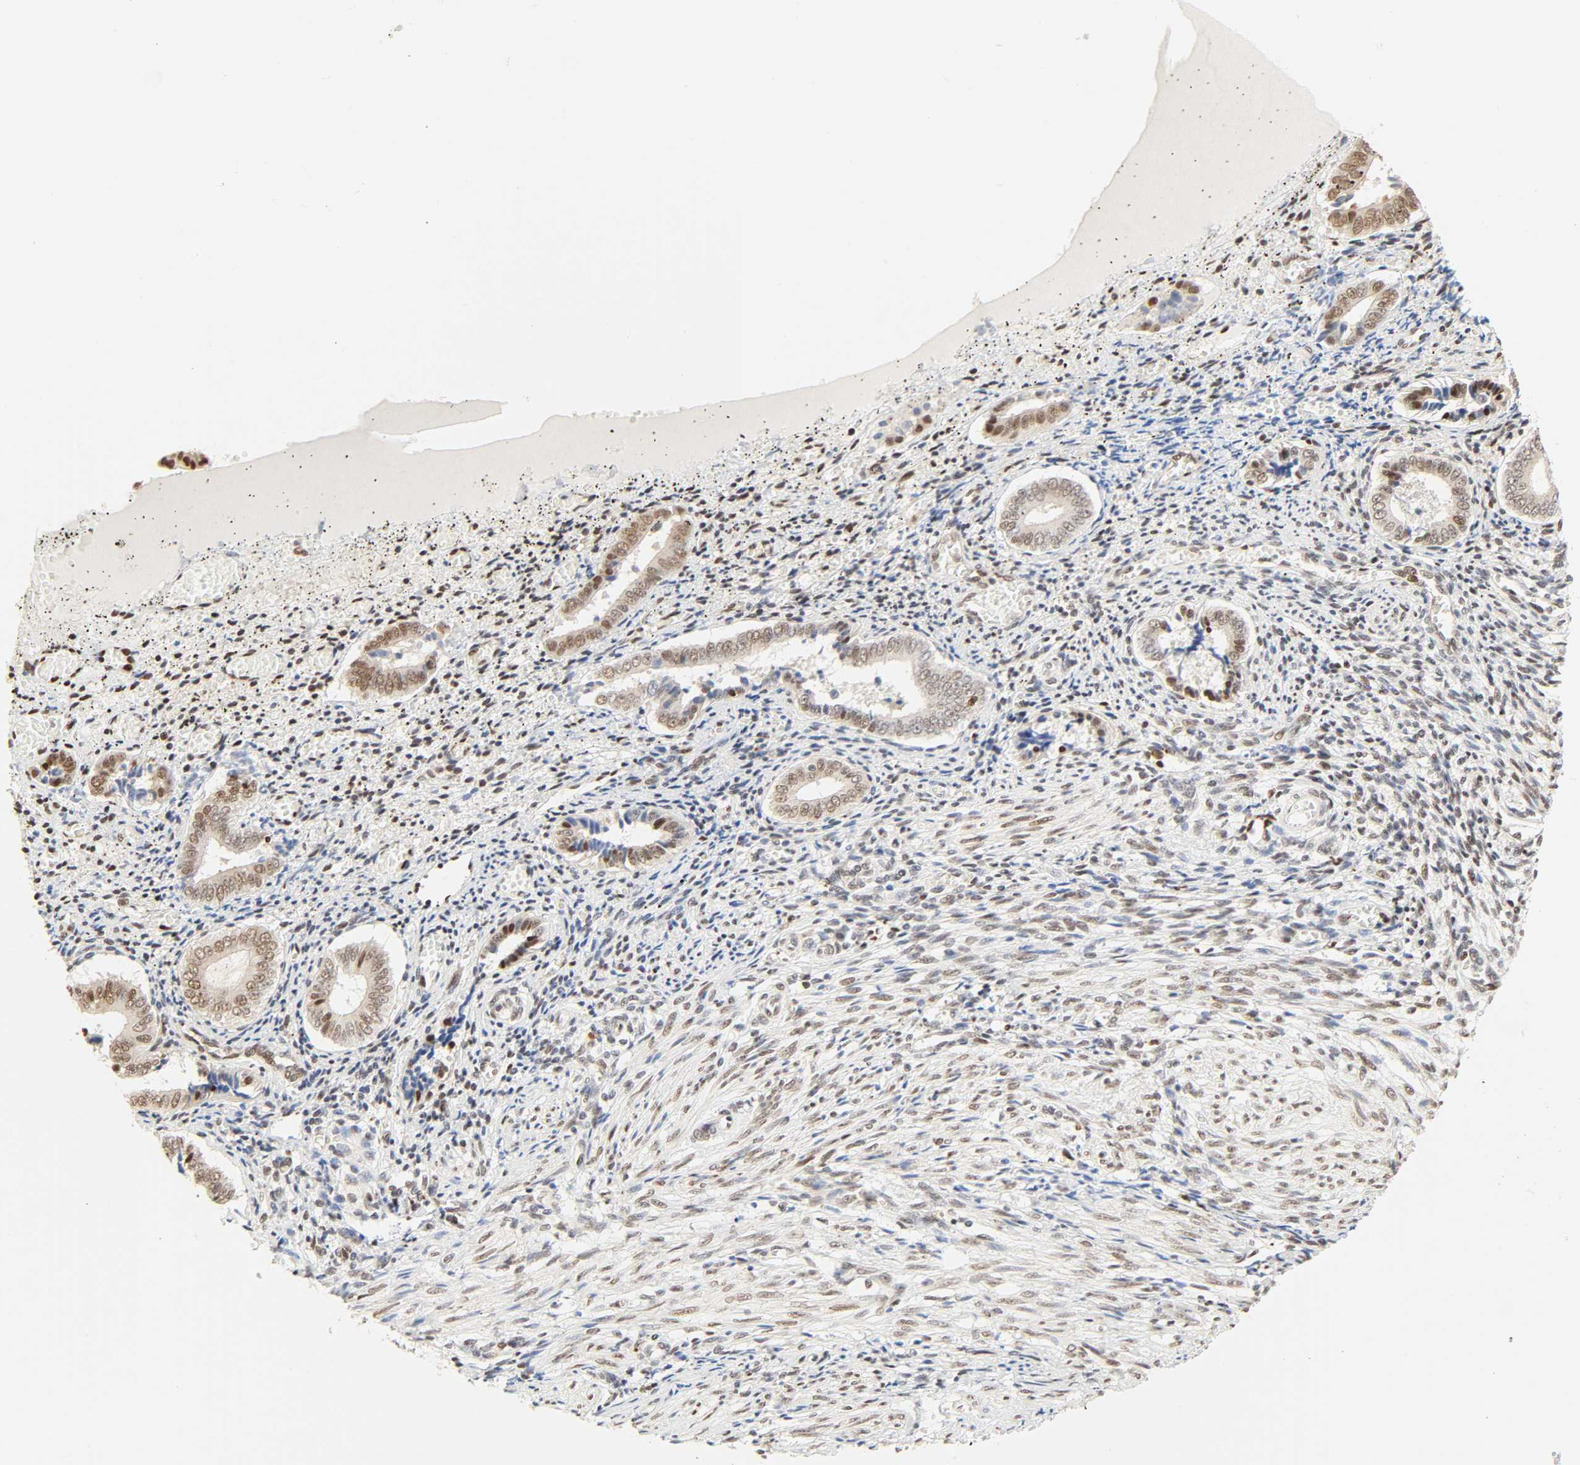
{"staining": {"intensity": "negative", "quantity": "none", "location": "none"}, "tissue": "endometrium", "cell_type": "Cells in endometrial stroma", "image_type": "normal", "snomed": [{"axis": "morphology", "description": "Normal tissue, NOS"}, {"axis": "topography", "description": "Endometrium"}], "caption": "Photomicrograph shows no significant protein positivity in cells in endometrial stroma of normal endometrium. (Brightfield microscopy of DAB (3,3'-diaminobenzidine) immunohistochemistry (IHC) at high magnification).", "gene": "DAZAP1", "patient": {"sex": "female", "age": 42}}